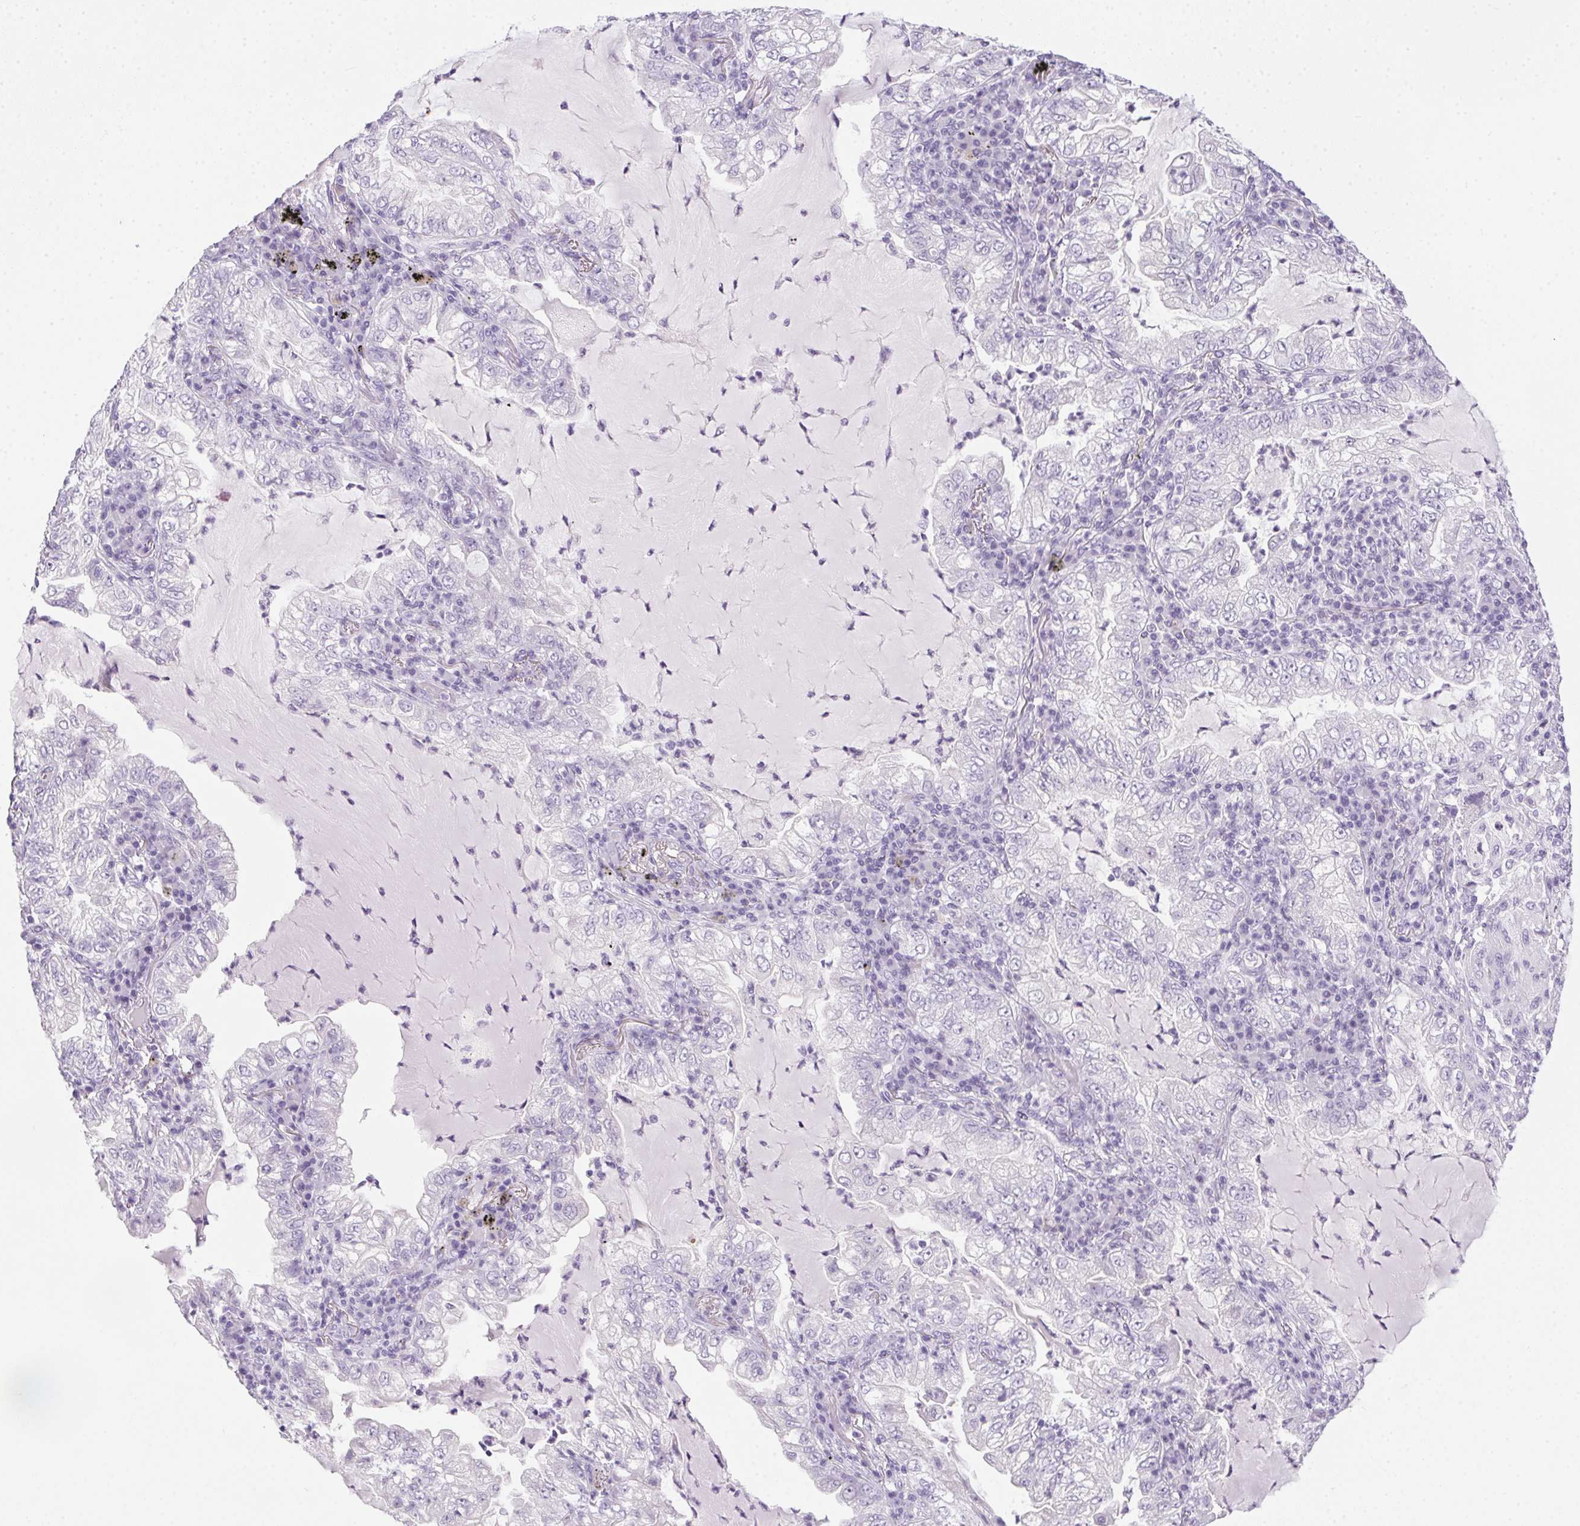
{"staining": {"intensity": "negative", "quantity": "none", "location": "none"}, "tissue": "lung cancer", "cell_type": "Tumor cells", "image_type": "cancer", "snomed": [{"axis": "morphology", "description": "Adenocarcinoma, NOS"}, {"axis": "topography", "description": "Lung"}], "caption": "An IHC photomicrograph of lung adenocarcinoma is shown. There is no staining in tumor cells of lung adenocarcinoma.", "gene": "POPDC2", "patient": {"sex": "female", "age": 73}}